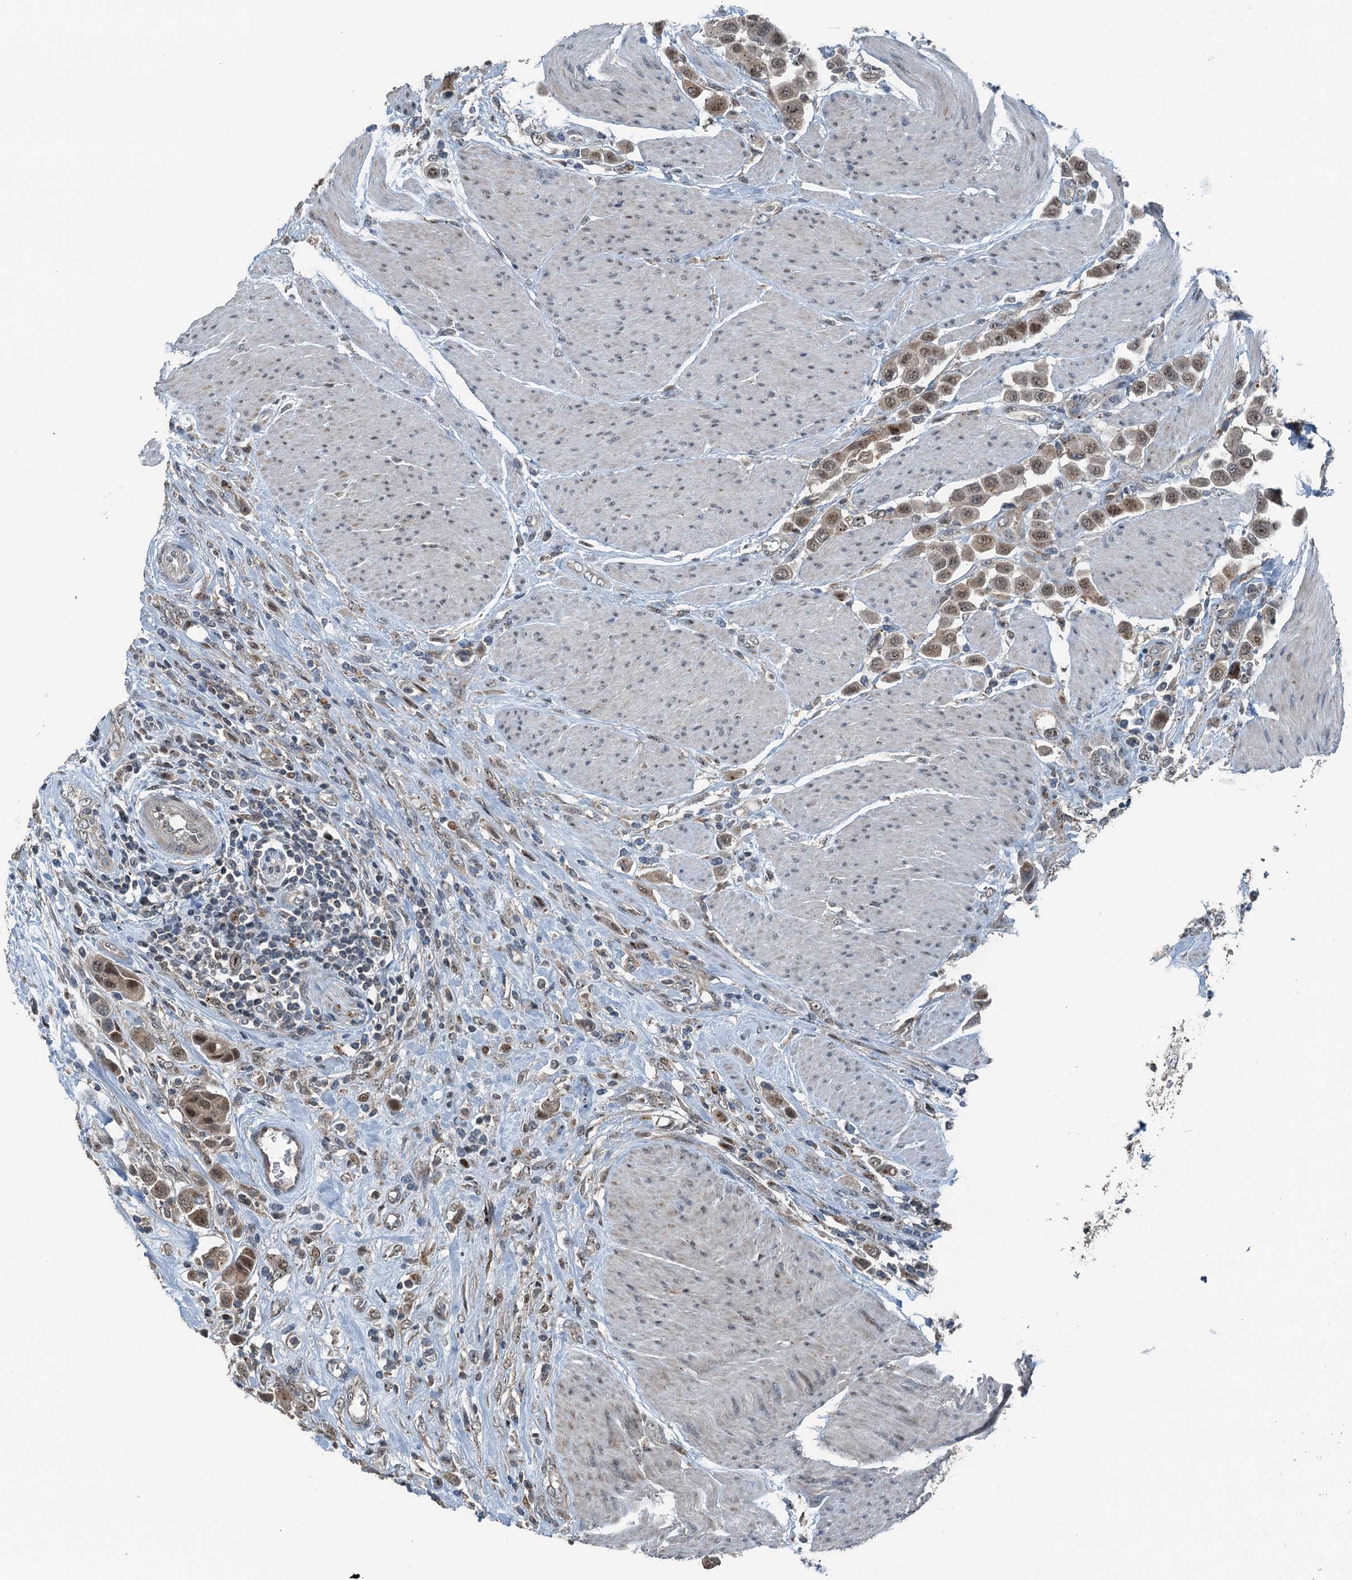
{"staining": {"intensity": "weak", "quantity": ">75%", "location": "cytoplasmic/membranous,nuclear"}, "tissue": "urothelial cancer", "cell_type": "Tumor cells", "image_type": "cancer", "snomed": [{"axis": "morphology", "description": "Urothelial carcinoma, High grade"}, {"axis": "topography", "description": "Urinary bladder"}], "caption": "Immunohistochemical staining of urothelial cancer reveals low levels of weak cytoplasmic/membranous and nuclear staining in approximately >75% of tumor cells.", "gene": "BMERB1", "patient": {"sex": "male", "age": 50}}